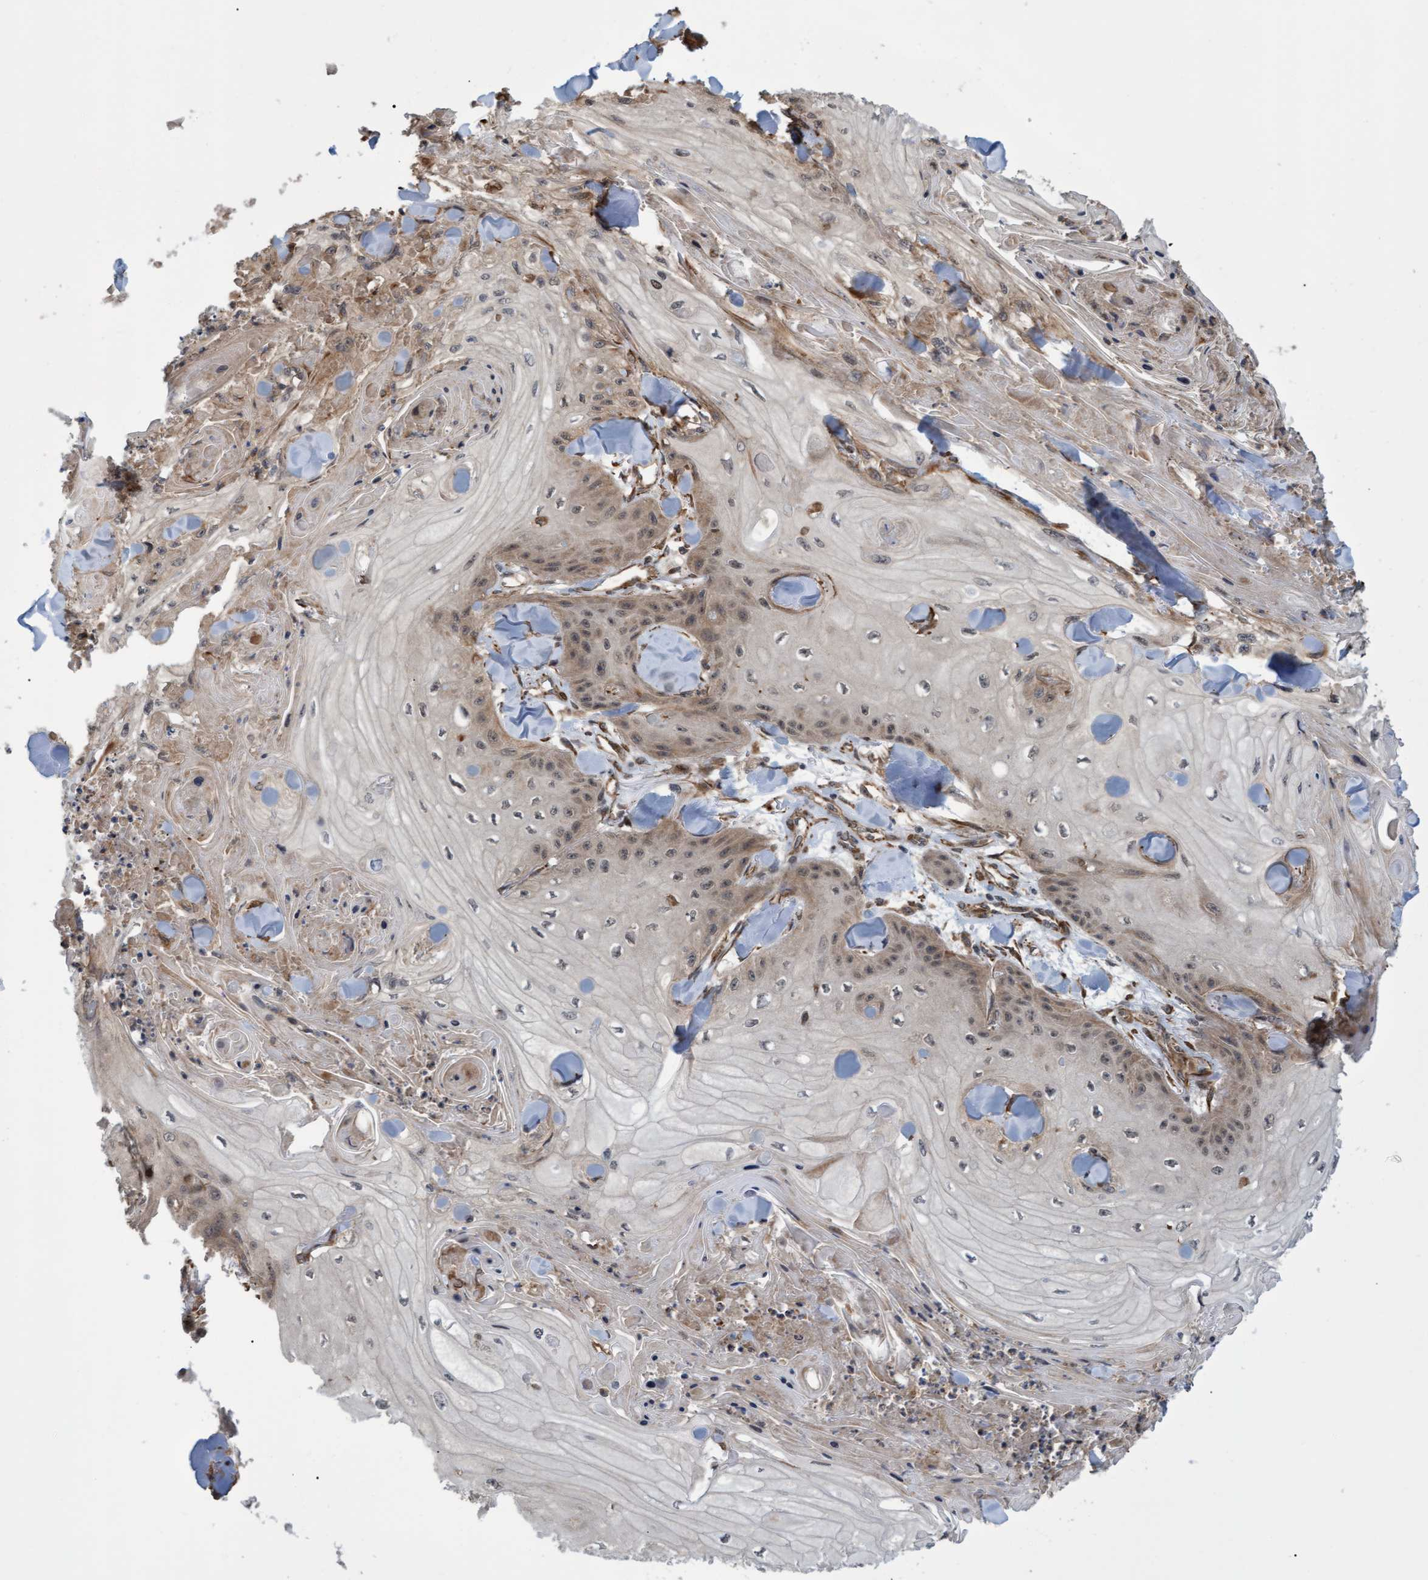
{"staining": {"intensity": "moderate", "quantity": "<25%", "location": "cytoplasmic/membranous"}, "tissue": "skin cancer", "cell_type": "Tumor cells", "image_type": "cancer", "snomed": [{"axis": "morphology", "description": "Squamous cell carcinoma, NOS"}, {"axis": "topography", "description": "Skin"}], "caption": "Tumor cells exhibit low levels of moderate cytoplasmic/membranous staining in approximately <25% of cells in skin cancer.", "gene": "TNFRSF10B", "patient": {"sex": "male", "age": 74}}